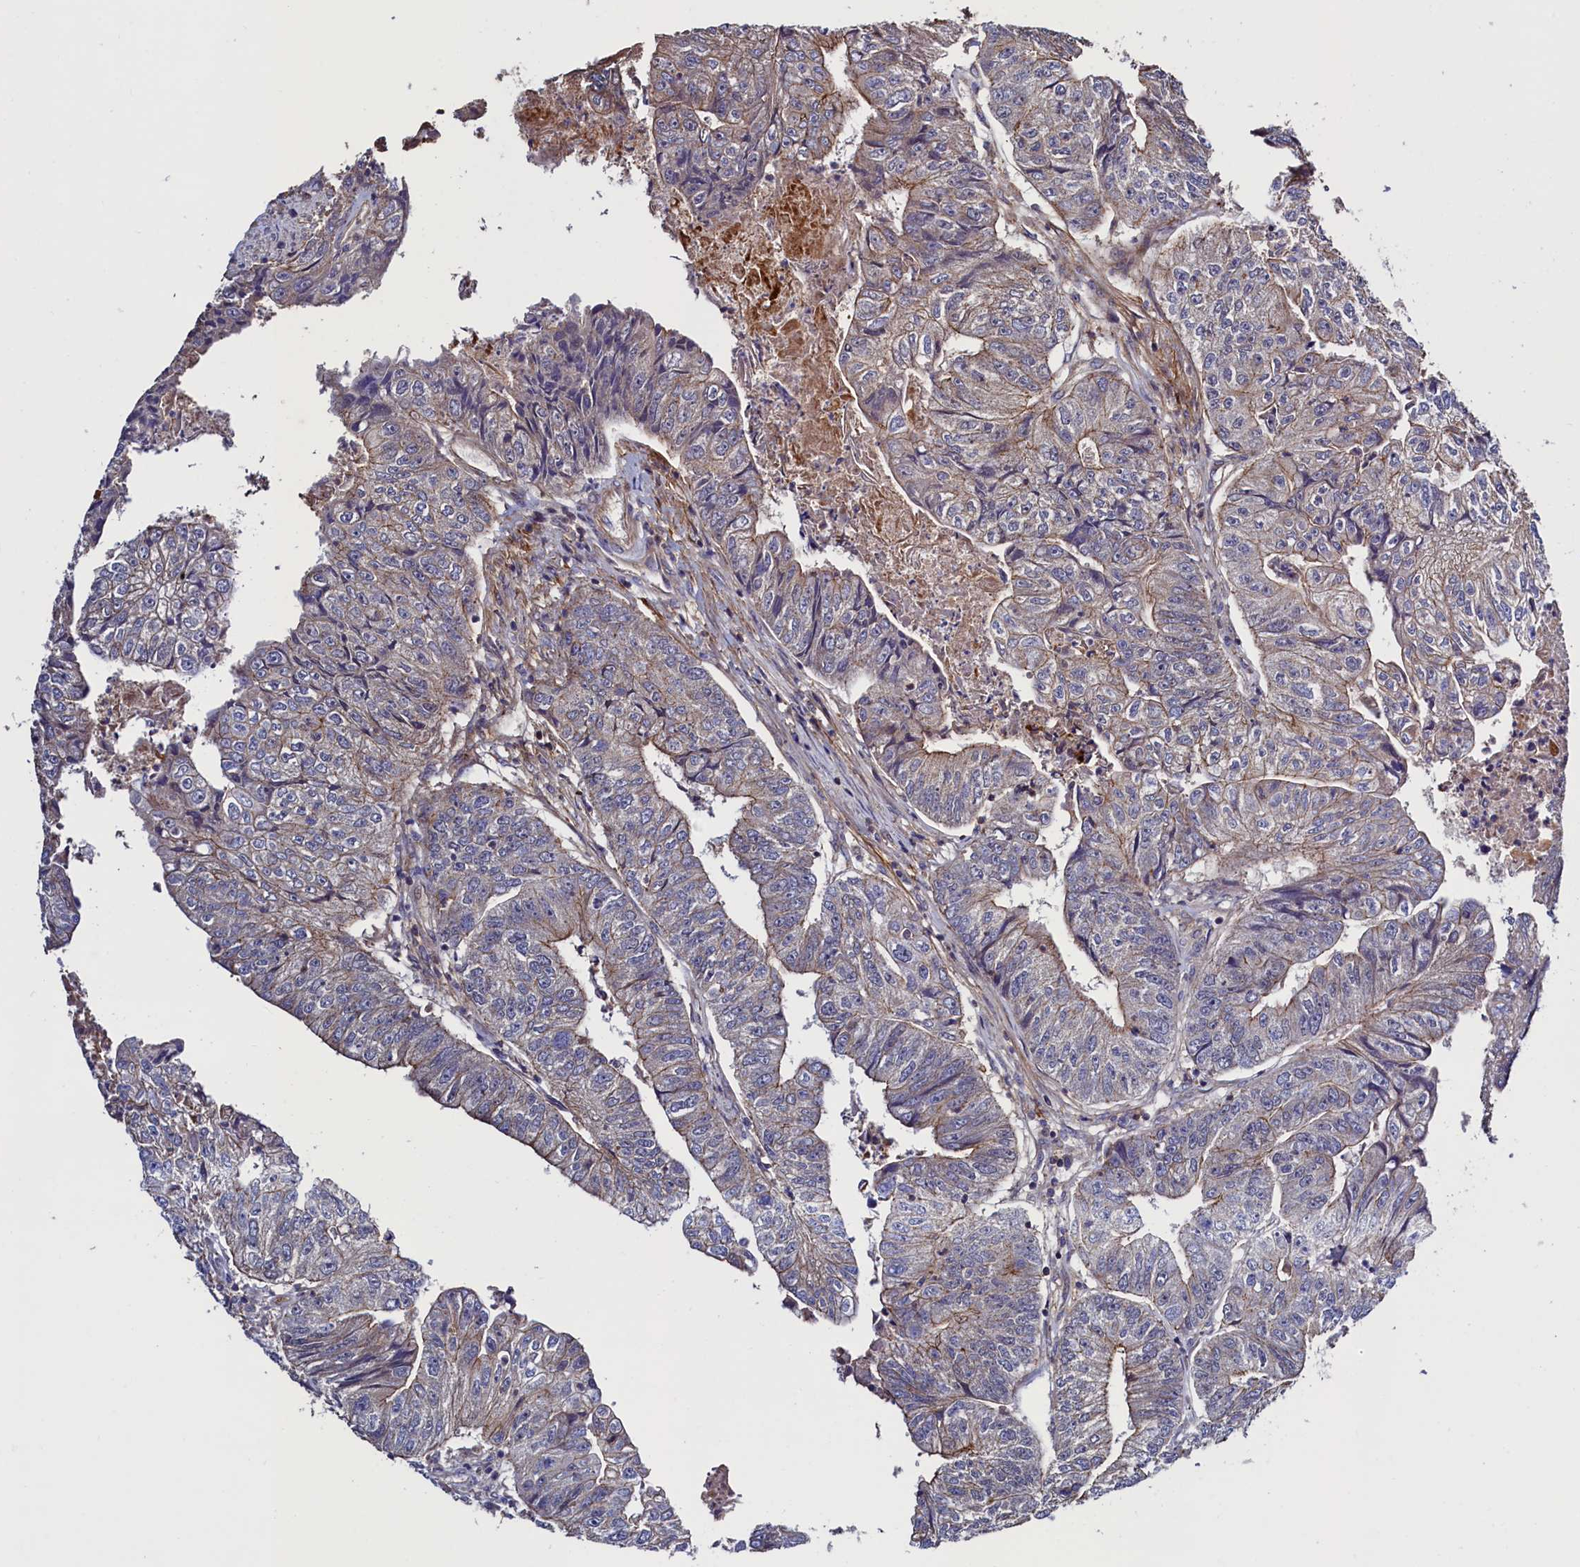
{"staining": {"intensity": "weak", "quantity": "<25%", "location": "cytoplasmic/membranous"}, "tissue": "colorectal cancer", "cell_type": "Tumor cells", "image_type": "cancer", "snomed": [{"axis": "morphology", "description": "Adenocarcinoma, NOS"}, {"axis": "topography", "description": "Colon"}], "caption": "Immunohistochemical staining of colorectal adenocarcinoma demonstrates no significant expression in tumor cells.", "gene": "DUOXA1", "patient": {"sex": "female", "age": 67}}